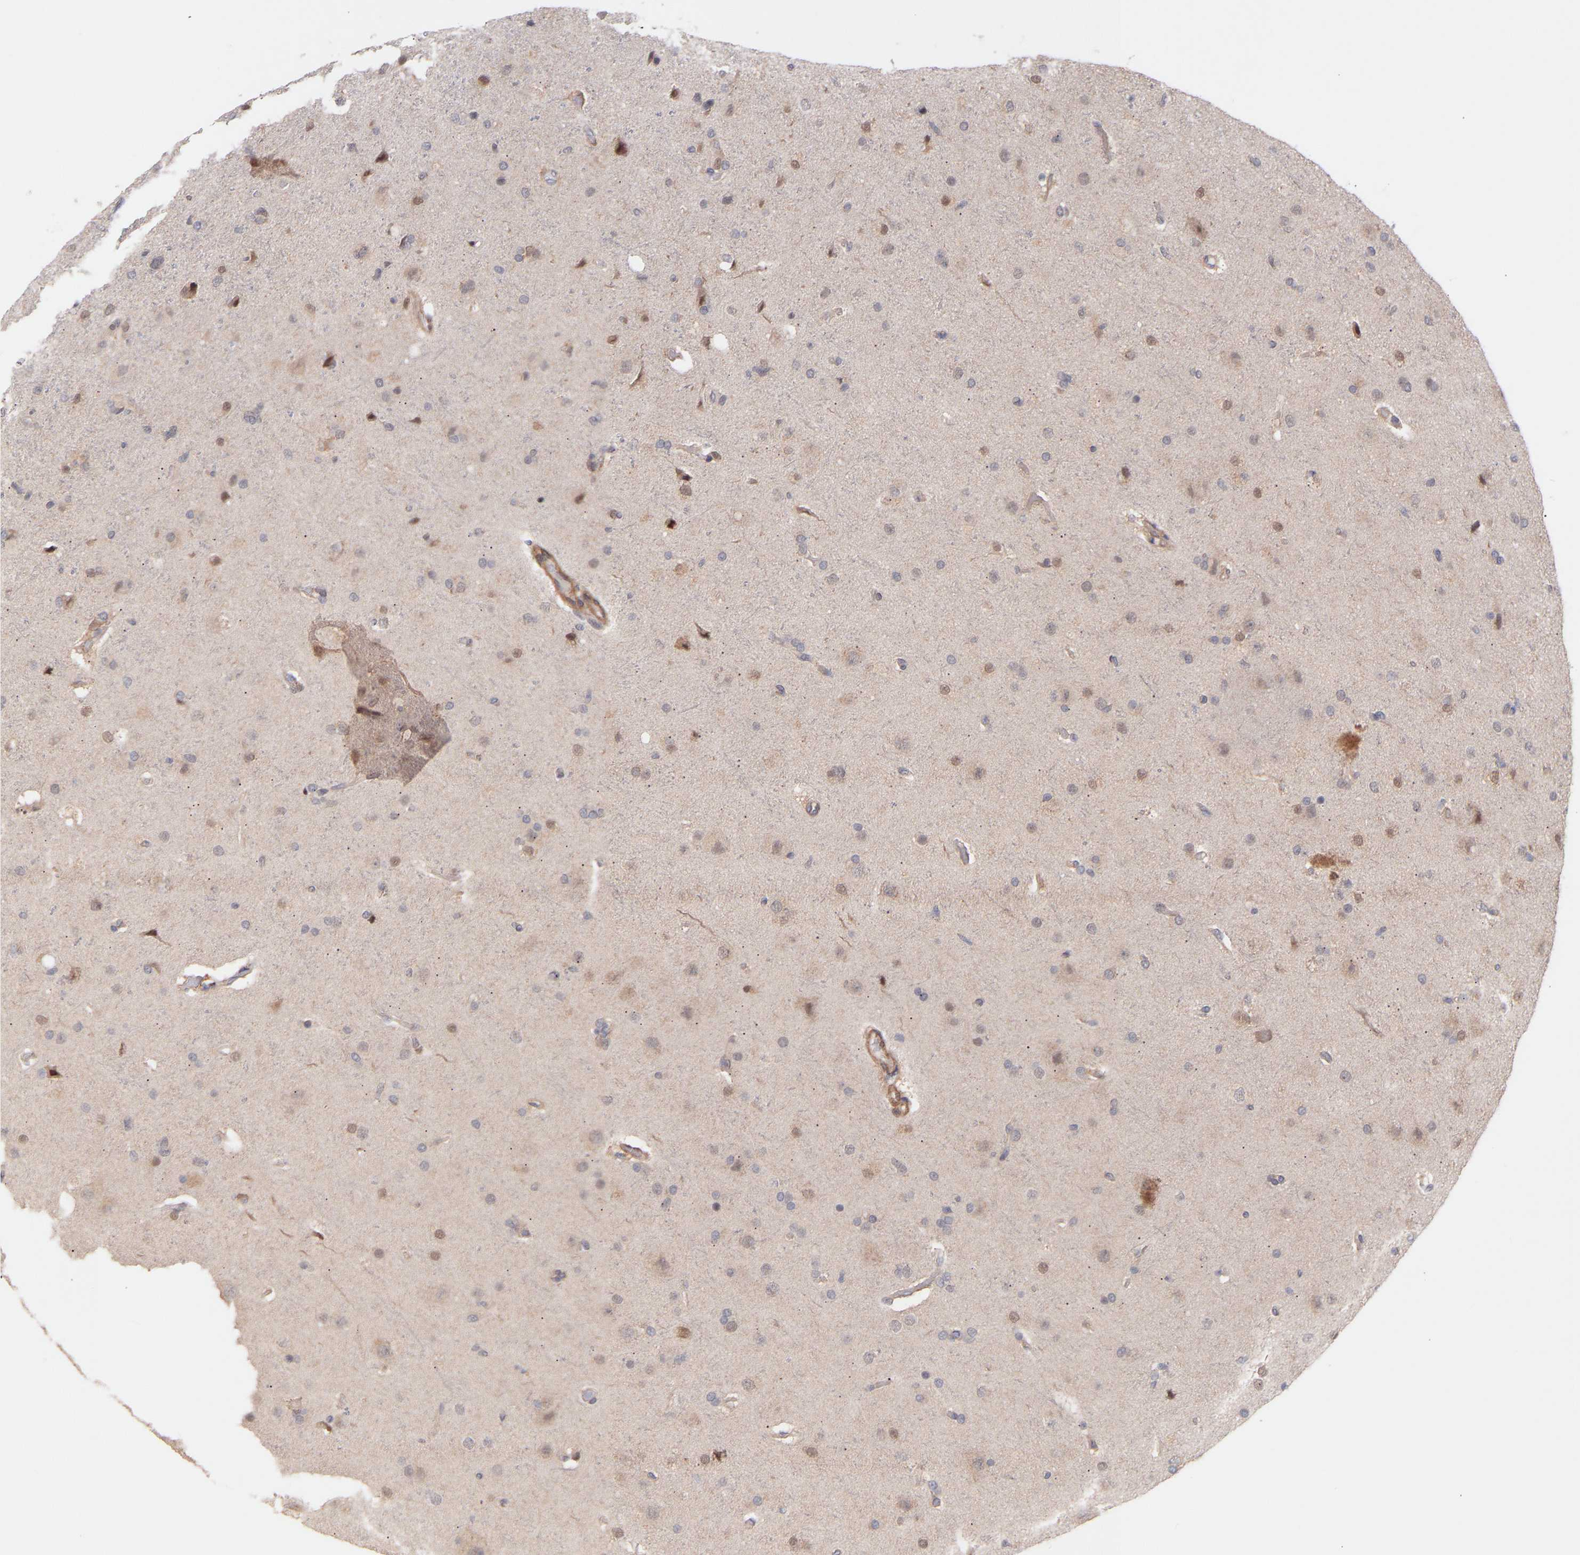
{"staining": {"intensity": "weak", "quantity": "25%-75%", "location": "nuclear"}, "tissue": "glioma", "cell_type": "Tumor cells", "image_type": "cancer", "snomed": [{"axis": "morphology", "description": "Glioma, malignant, High grade"}, {"axis": "topography", "description": "Brain"}], "caption": "IHC of human malignant glioma (high-grade) displays low levels of weak nuclear positivity in about 25%-75% of tumor cells. (IHC, brightfield microscopy, high magnification).", "gene": "PDLIM5", "patient": {"sex": "female", "age": 58}}